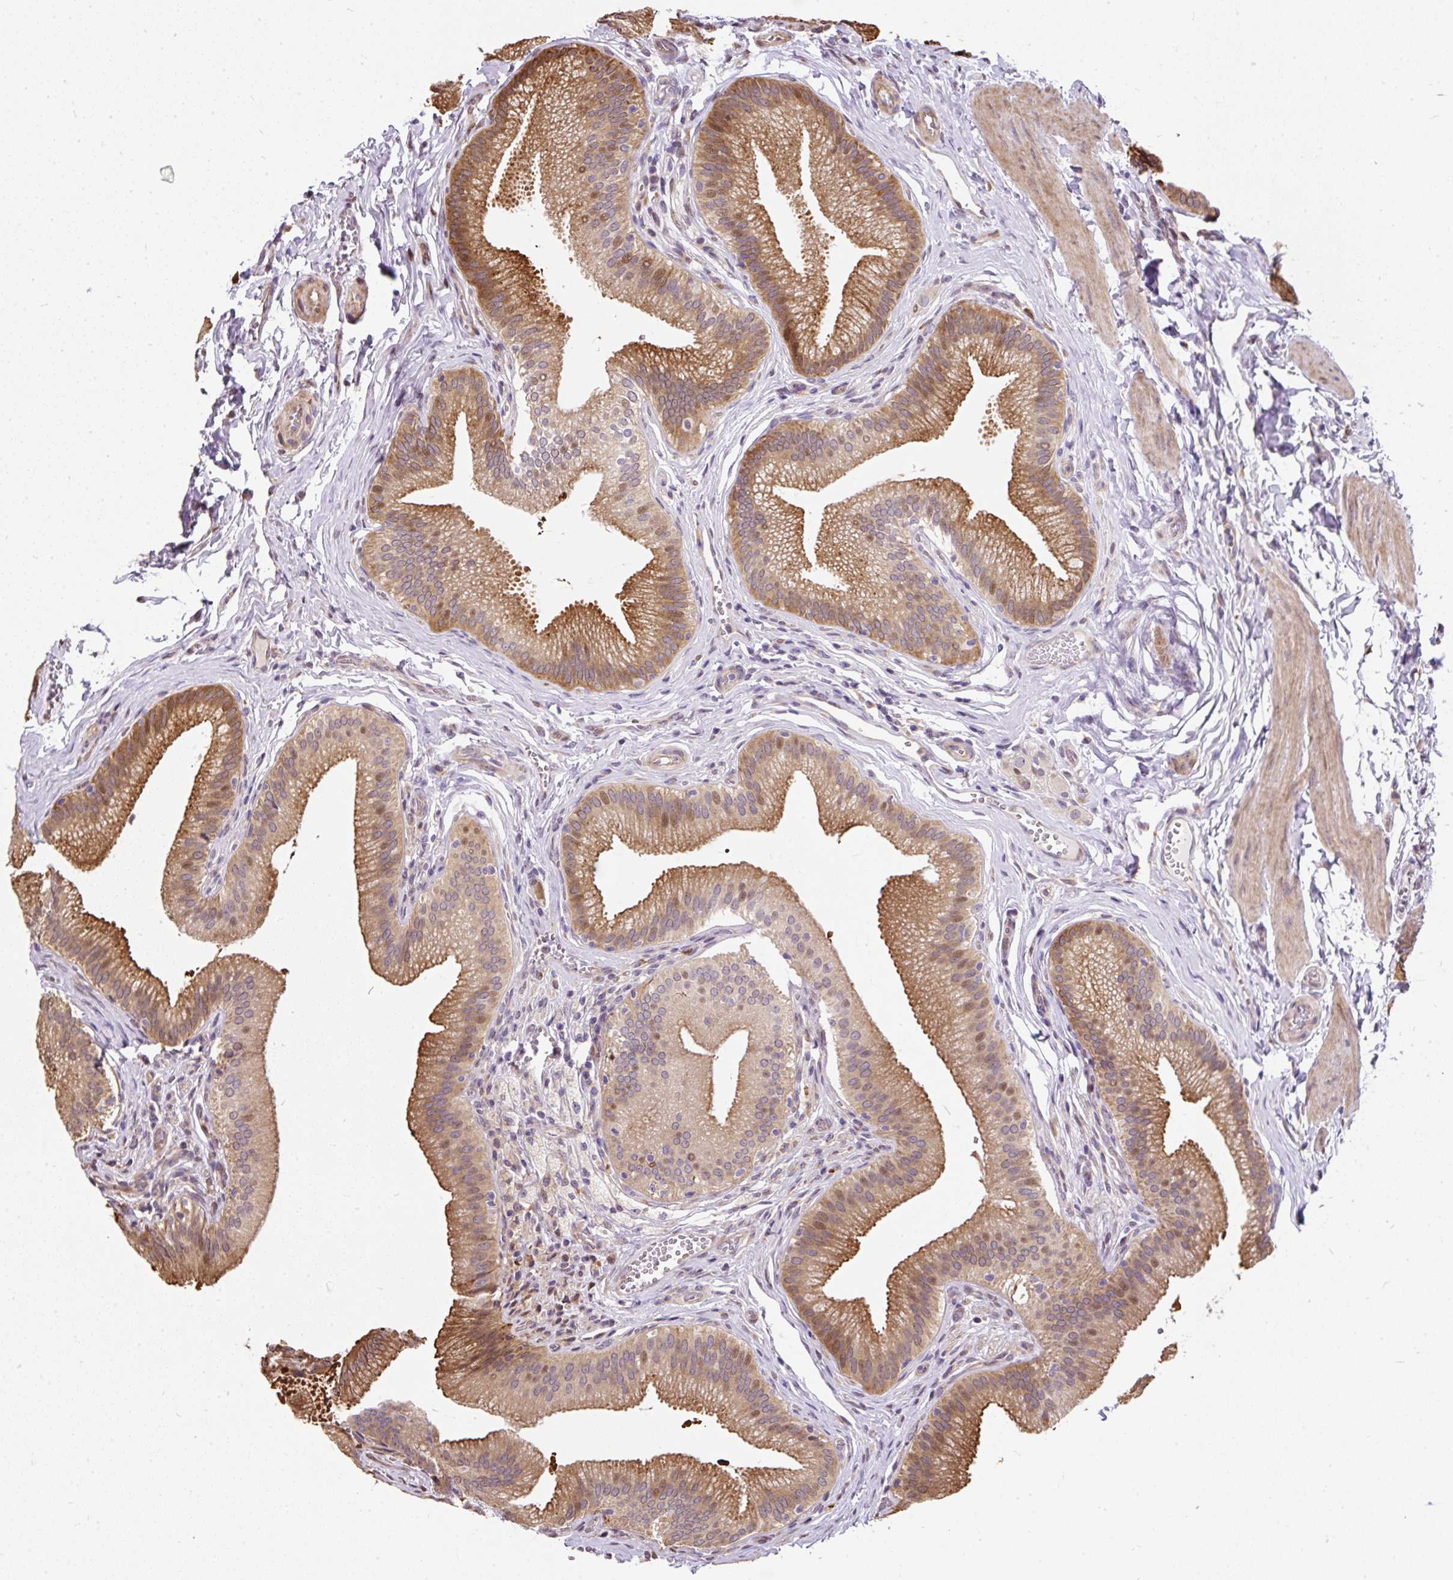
{"staining": {"intensity": "moderate", "quantity": ">75%", "location": "cytoplasmic/membranous"}, "tissue": "gallbladder", "cell_type": "Glandular cells", "image_type": "normal", "snomed": [{"axis": "morphology", "description": "Normal tissue, NOS"}, {"axis": "topography", "description": "Gallbladder"}], "caption": "Protein expression by immunohistochemistry (IHC) exhibits moderate cytoplasmic/membranous staining in about >75% of glandular cells in normal gallbladder.", "gene": "PUS7L", "patient": {"sex": "male", "age": 17}}